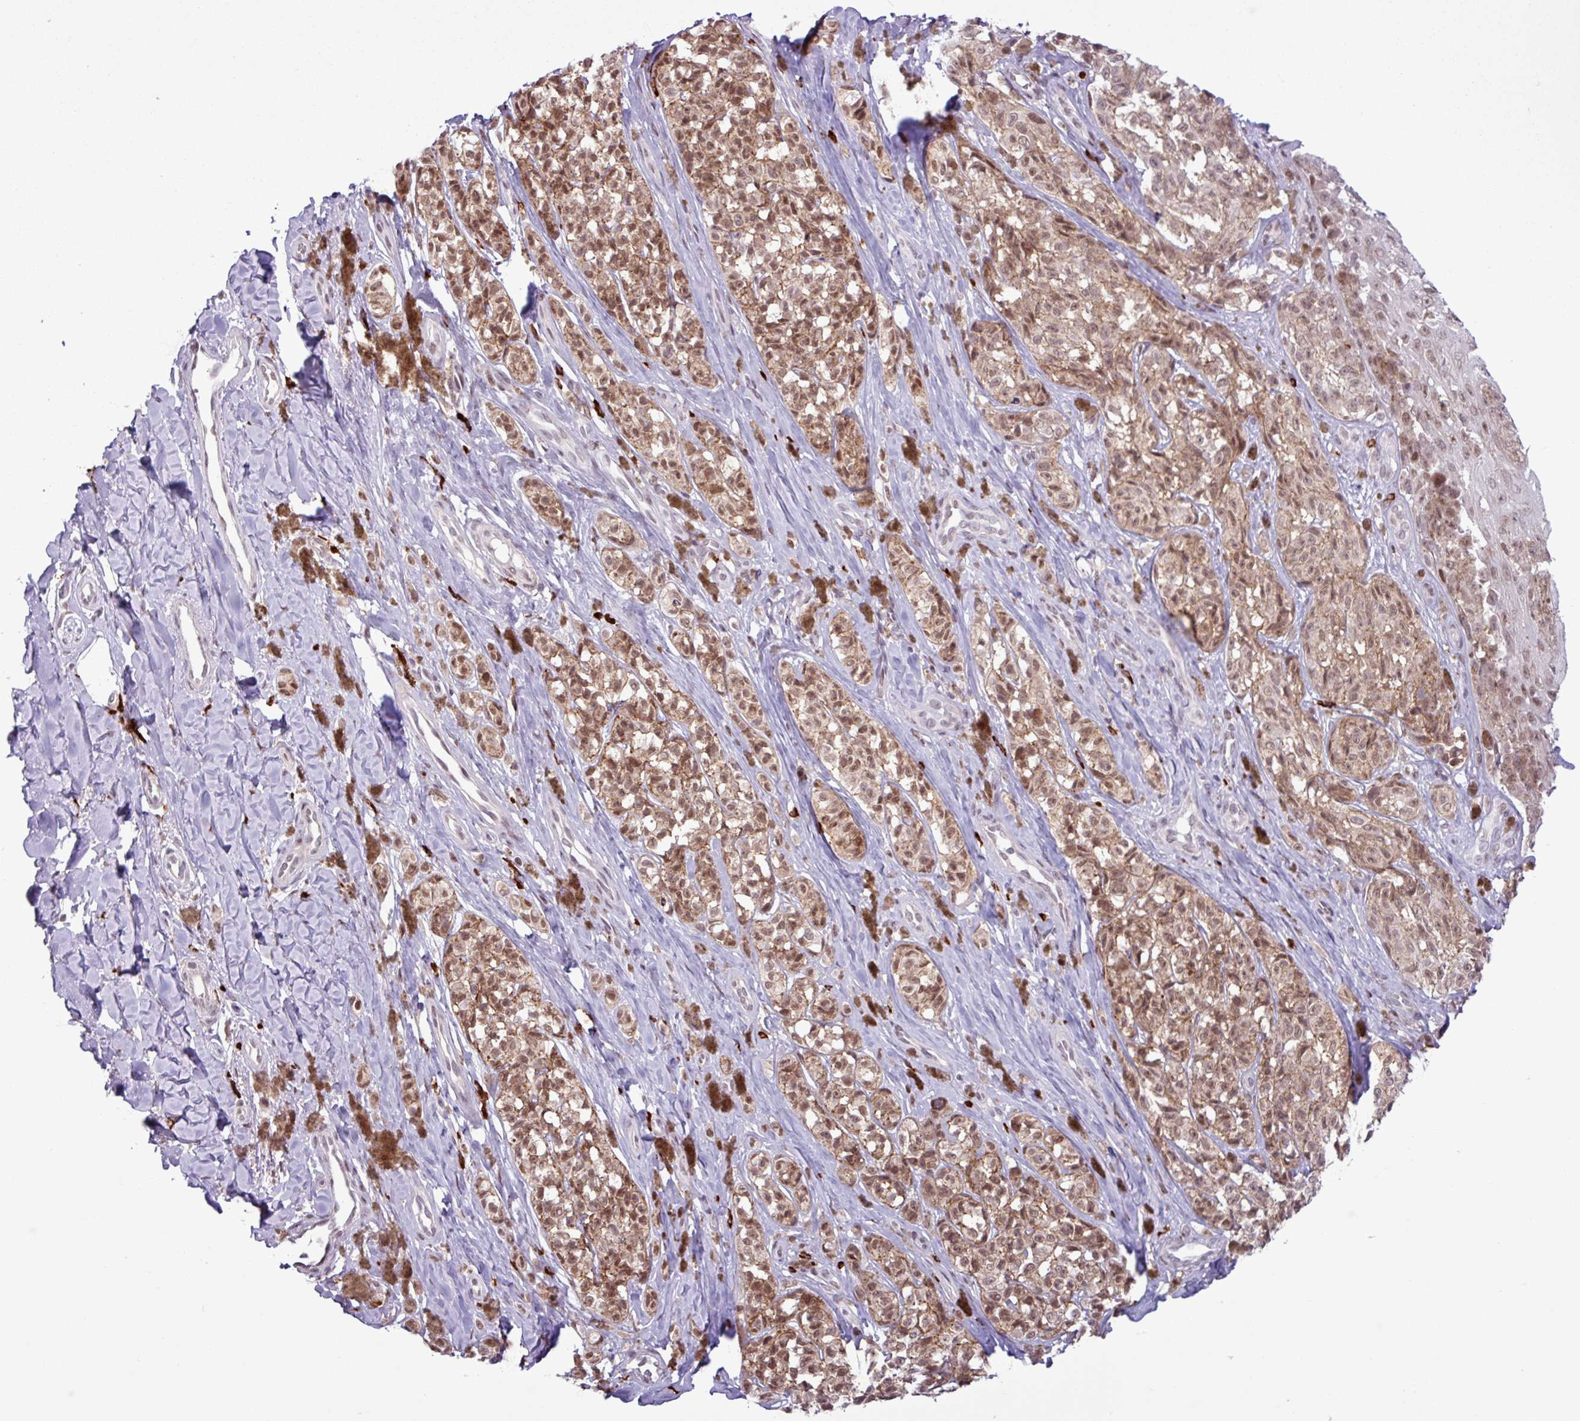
{"staining": {"intensity": "moderate", "quantity": ">75%", "location": "nuclear"}, "tissue": "melanoma", "cell_type": "Tumor cells", "image_type": "cancer", "snomed": [{"axis": "morphology", "description": "Malignant melanoma, NOS"}, {"axis": "topography", "description": "Skin"}], "caption": "A medium amount of moderate nuclear positivity is seen in about >75% of tumor cells in malignant melanoma tissue. The staining was performed using DAB (3,3'-diaminobenzidine) to visualize the protein expression in brown, while the nuclei were stained in blue with hematoxylin (Magnification: 20x).", "gene": "NOTCH2", "patient": {"sex": "female", "age": 65}}